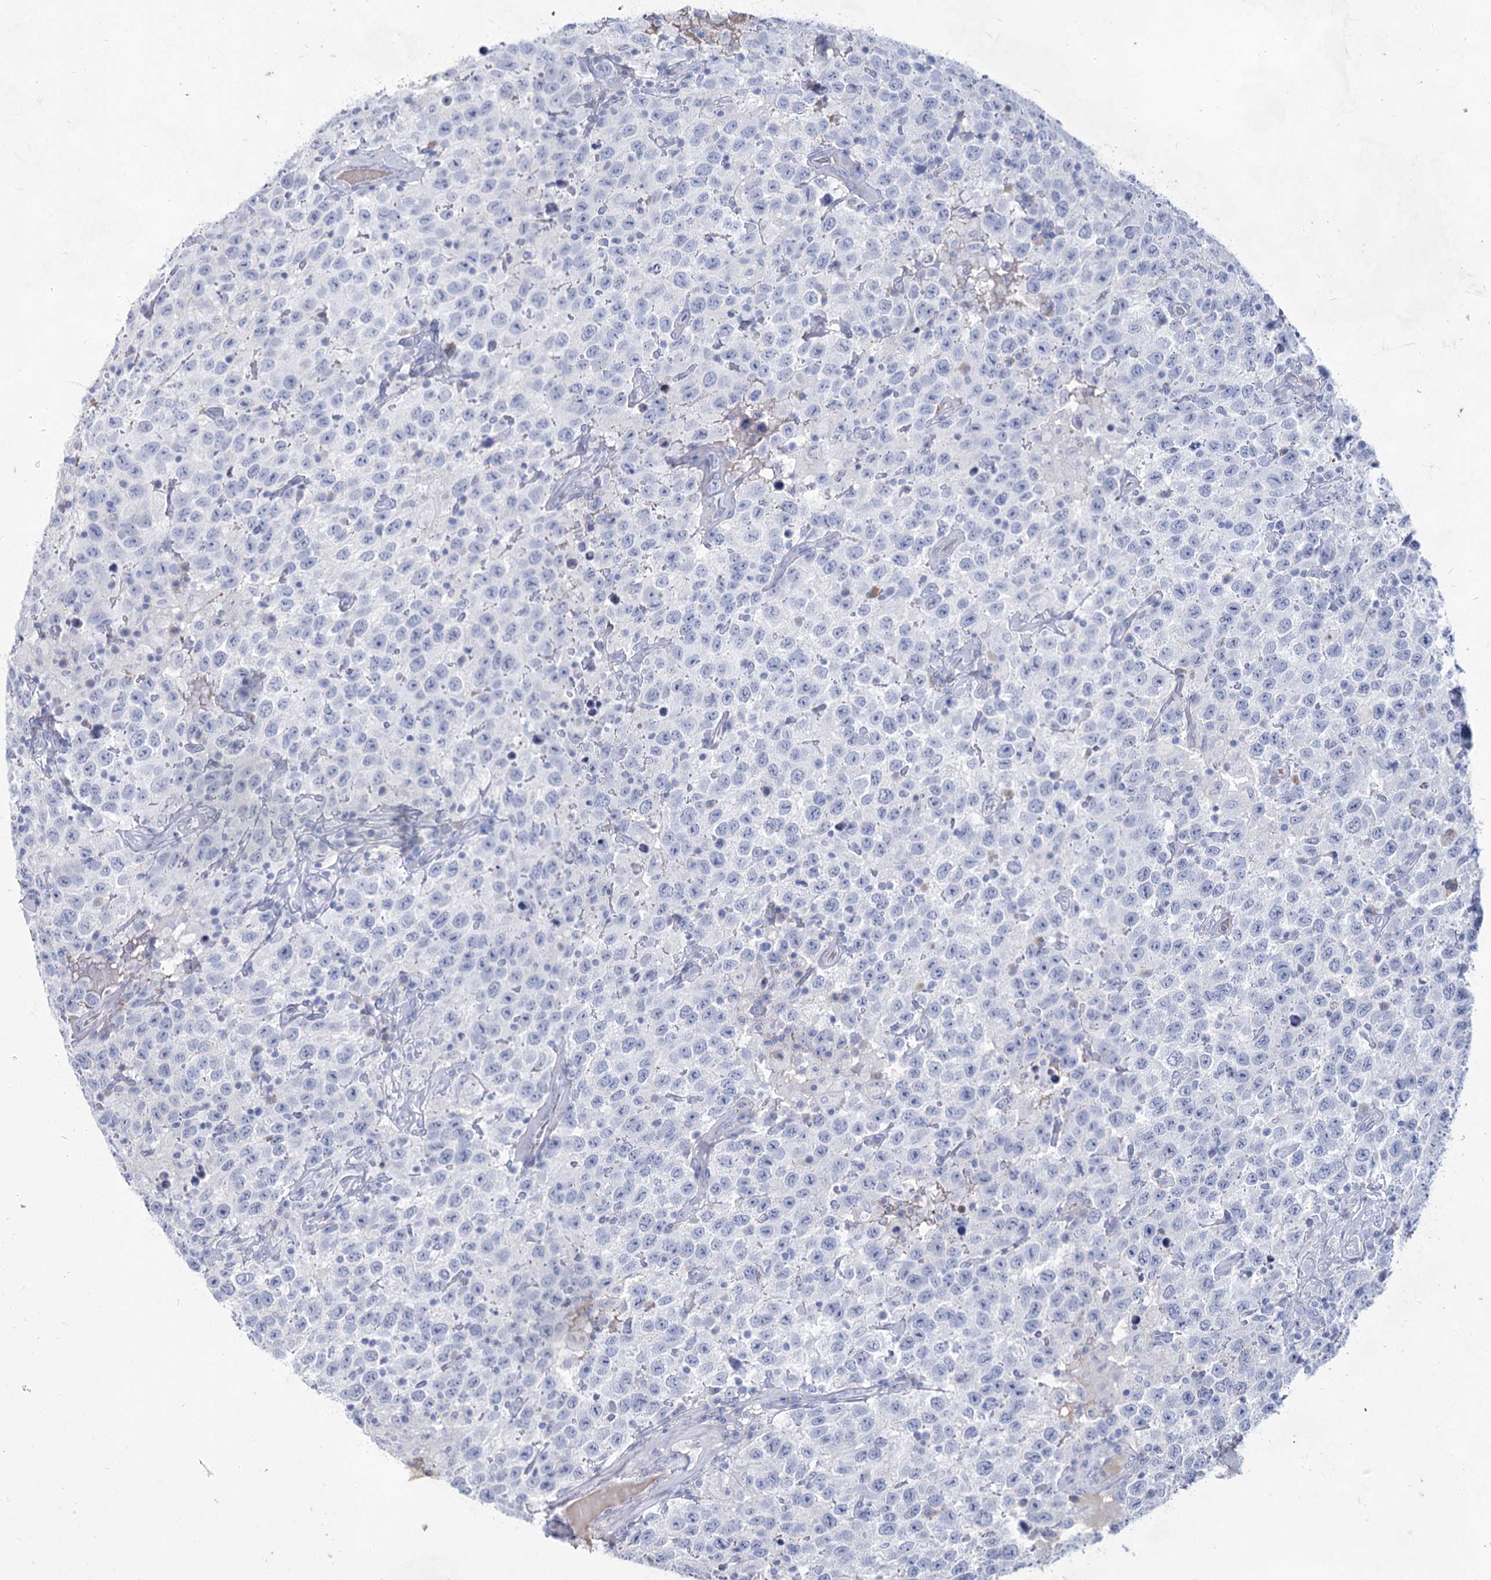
{"staining": {"intensity": "negative", "quantity": "none", "location": "none"}, "tissue": "testis cancer", "cell_type": "Tumor cells", "image_type": "cancer", "snomed": [{"axis": "morphology", "description": "Seminoma, NOS"}, {"axis": "topography", "description": "Testis"}], "caption": "High magnification brightfield microscopy of testis cancer (seminoma) stained with DAB (brown) and counterstained with hematoxylin (blue): tumor cells show no significant positivity.", "gene": "ACRV1", "patient": {"sex": "male", "age": 41}}